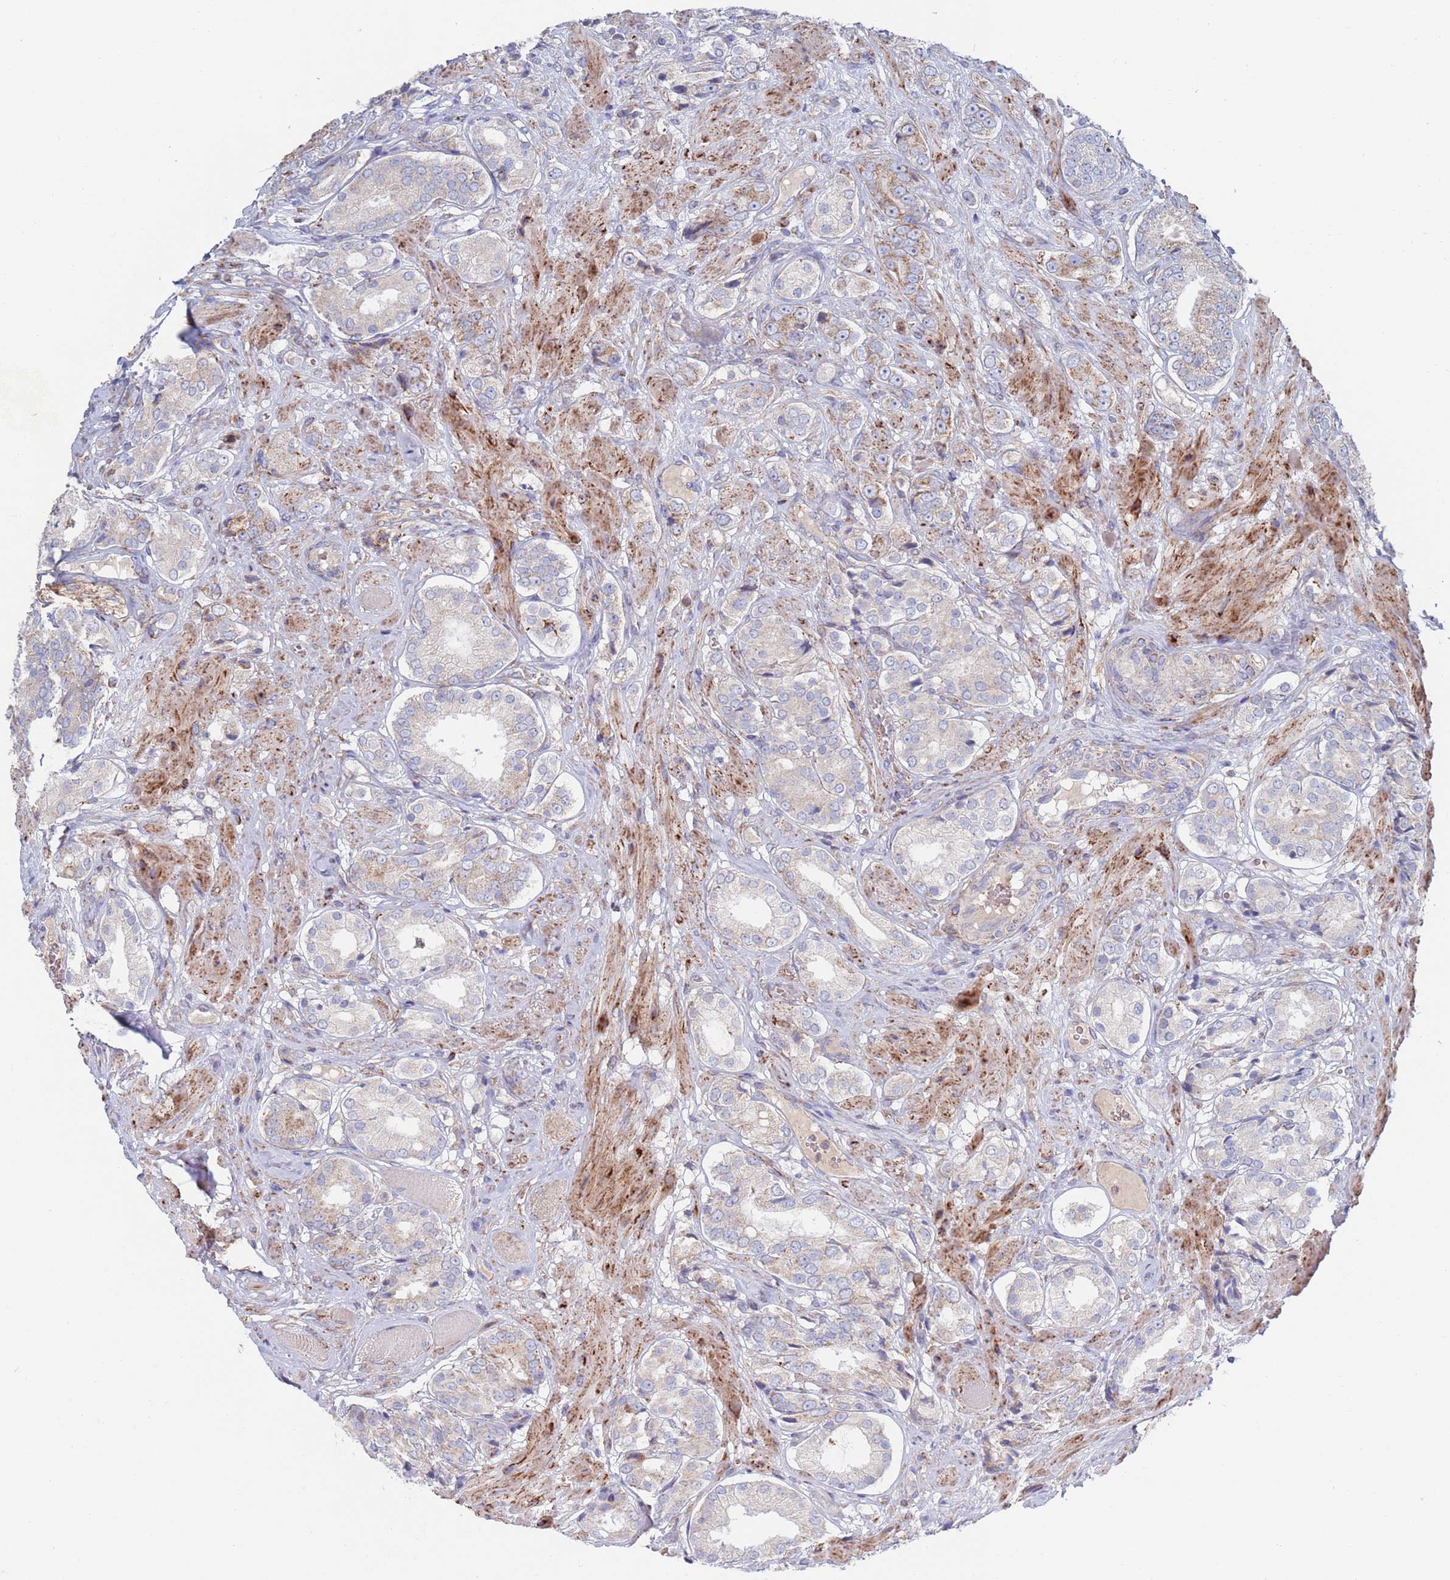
{"staining": {"intensity": "negative", "quantity": "none", "location": "none"}, "tissue": "prostate cancer", "cell_type": "Tumor cells", "image_type": "cancer", "snomed": [{"axis": "morphology", "description": "Adenocarcinoma, High grade"}, {"axis": "topography", "description": "Prostate and seminal vesicle, NOS"}], "caption": "The photomicrograph shows no staining of tumor cells in prostate adenocarcinoma (high-grade).", "gene": "CHCHD6", "patient": {"sex": "male", "age": 64}}